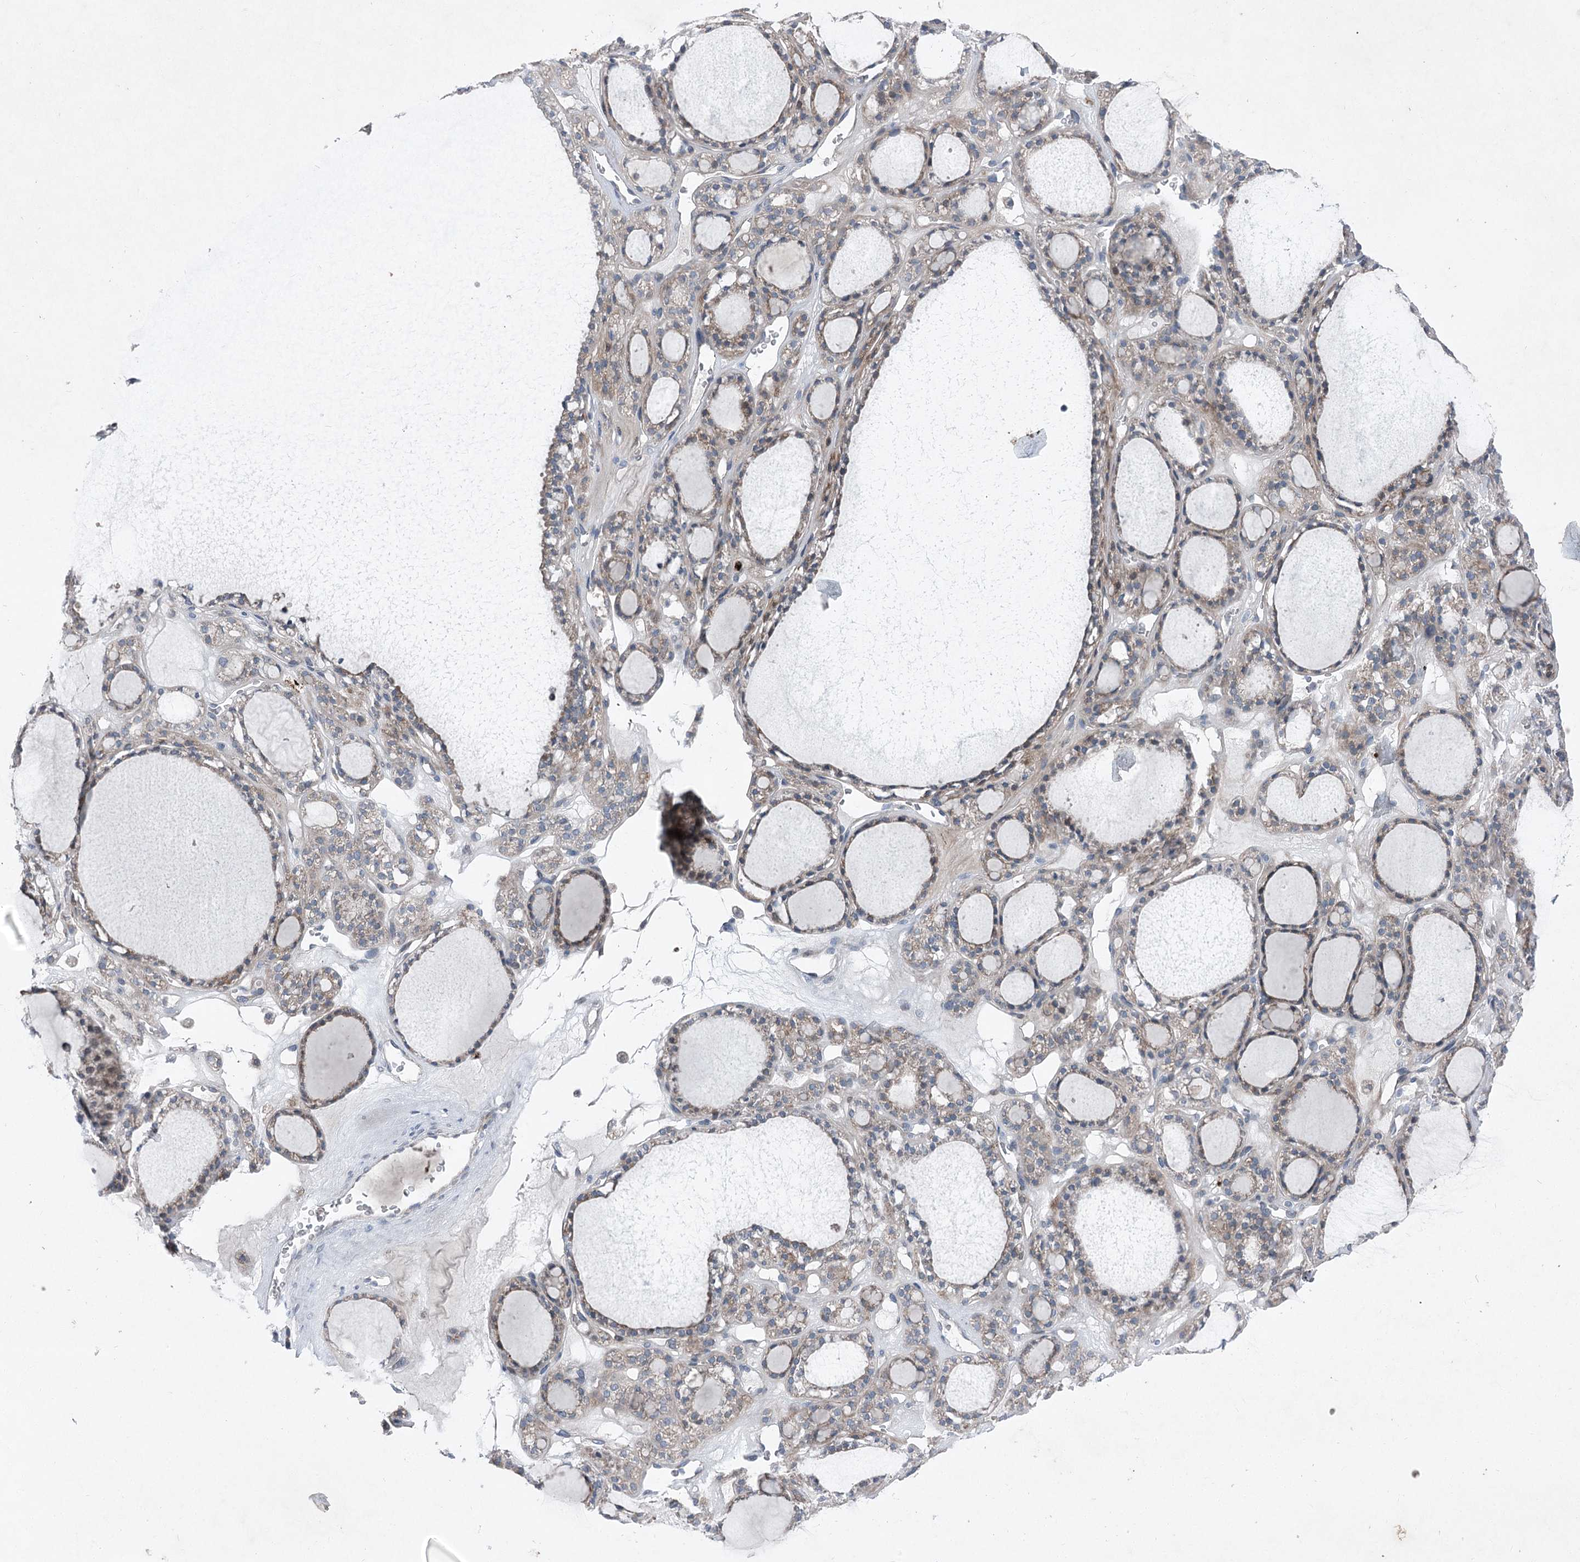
{"staining": {"intensity": "weak", "quantity": "25%-75%", "location": "cytoplasmic/membranous"}, "tissue": "thyroid gland", "cell_type": "Glandular cells", "image_type": "normal", "snomed": [{"axis": "morphology", "description": "Normal tissue, NOS"}, {"axis": "topography", "description": "Thyroid gland"}], "caption": "This micrograph demonstrates IHC staining of unremarkable human thyroid gland, with low weak cytoplasmic/membranous staining in approximately 25%-75% of glandular cells.", "gene": "ENSG00000285330", "patient": {"sex": "female", "age": 28}}